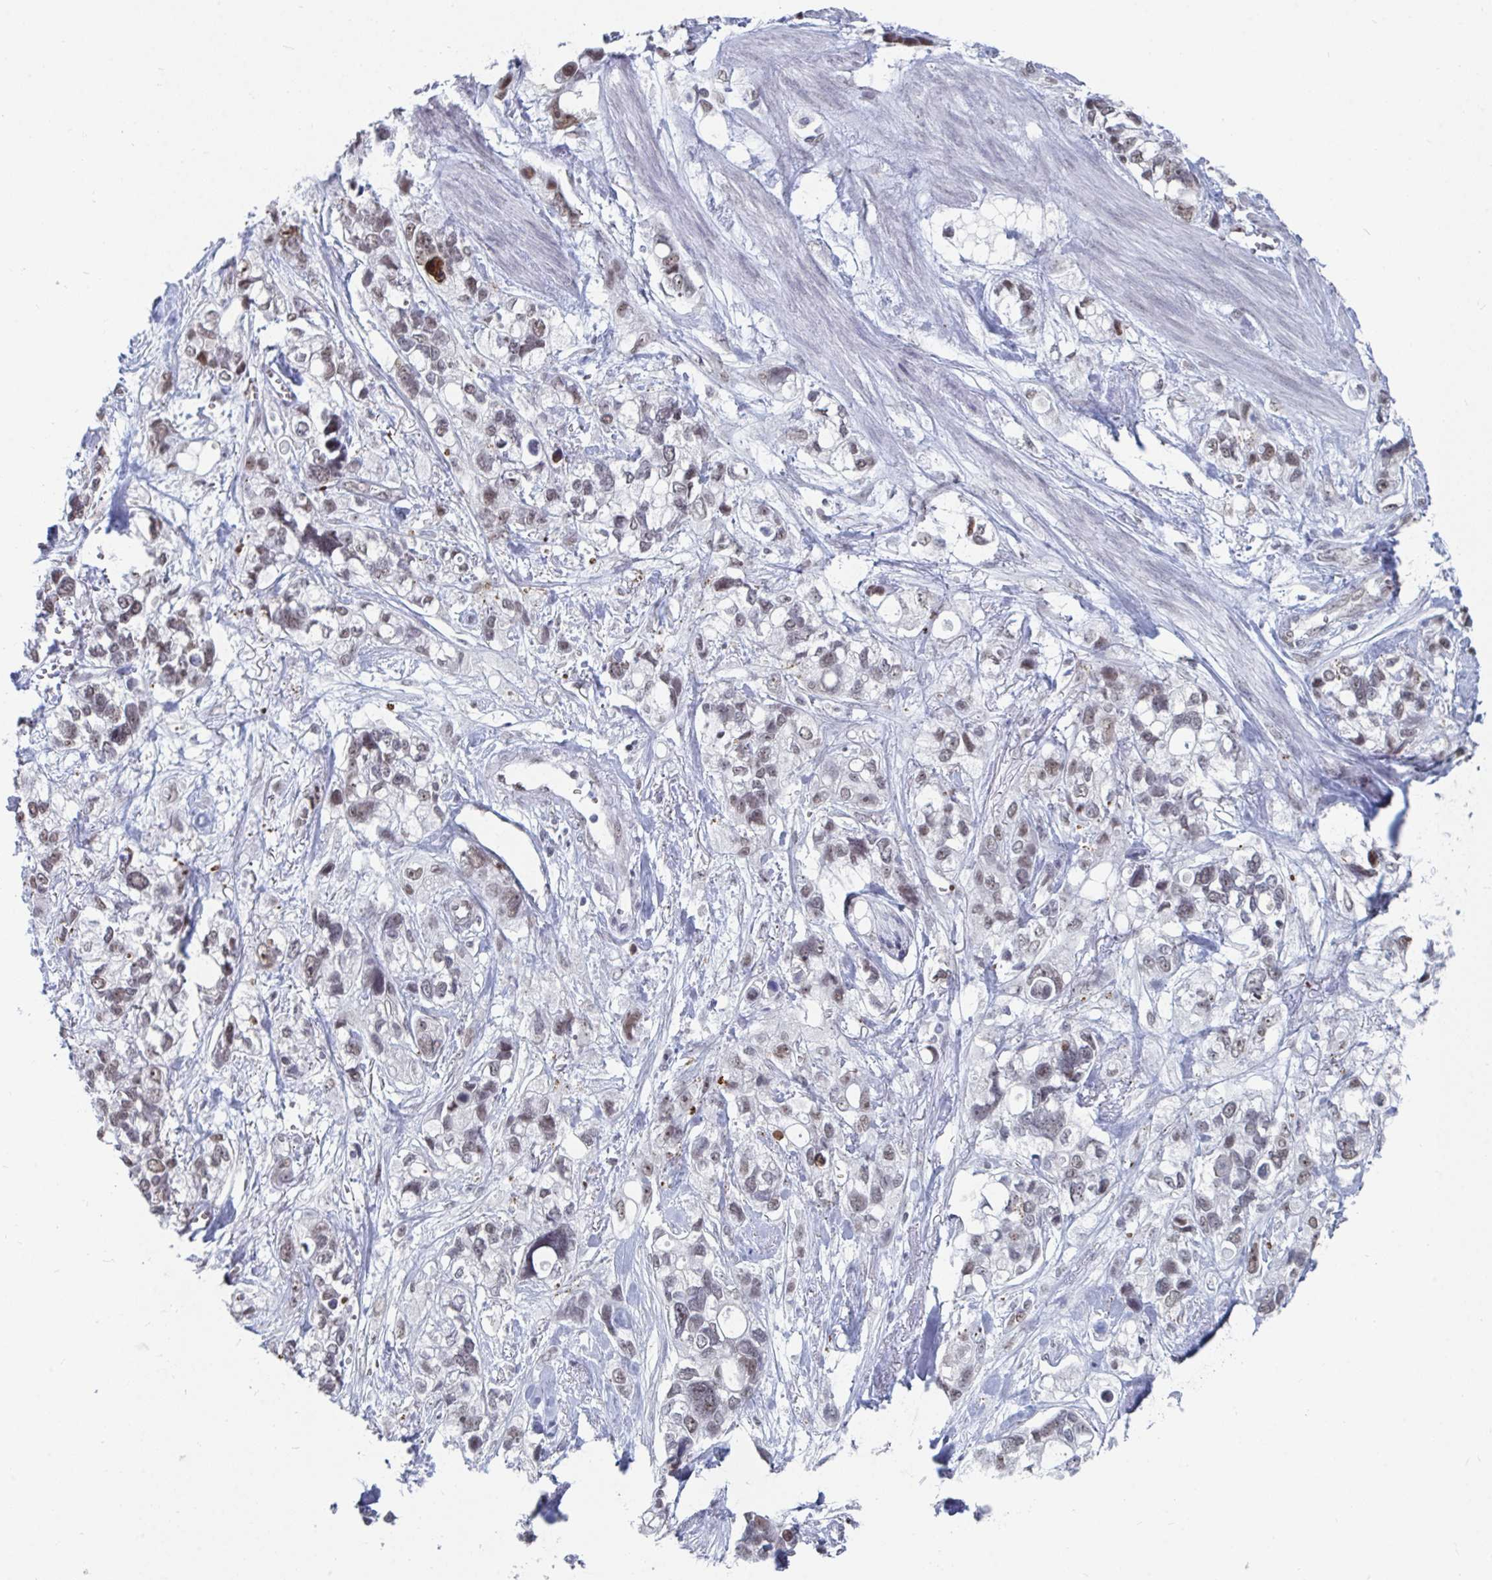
{"staining": {"intensity": "weak", "quantity": ">75%", "location": "nuclear"}, "tissue": "stomach cancer", "cell_type": "Tumor cells", "image_type": "cancer", "snomed": [{"axis": "morphology", "description": "Adenocarcinoma, NOS"}, {"axis": "topography", "description": "Stomach, upper"}], "caption": "This is an image of immunohistochemistry staining of adenocarcinoma (stomach), which shows weak staining in the nuclear of tumor cells.", "gene": "TRIP12", "patient": {"sex": "female", "age": 81}}